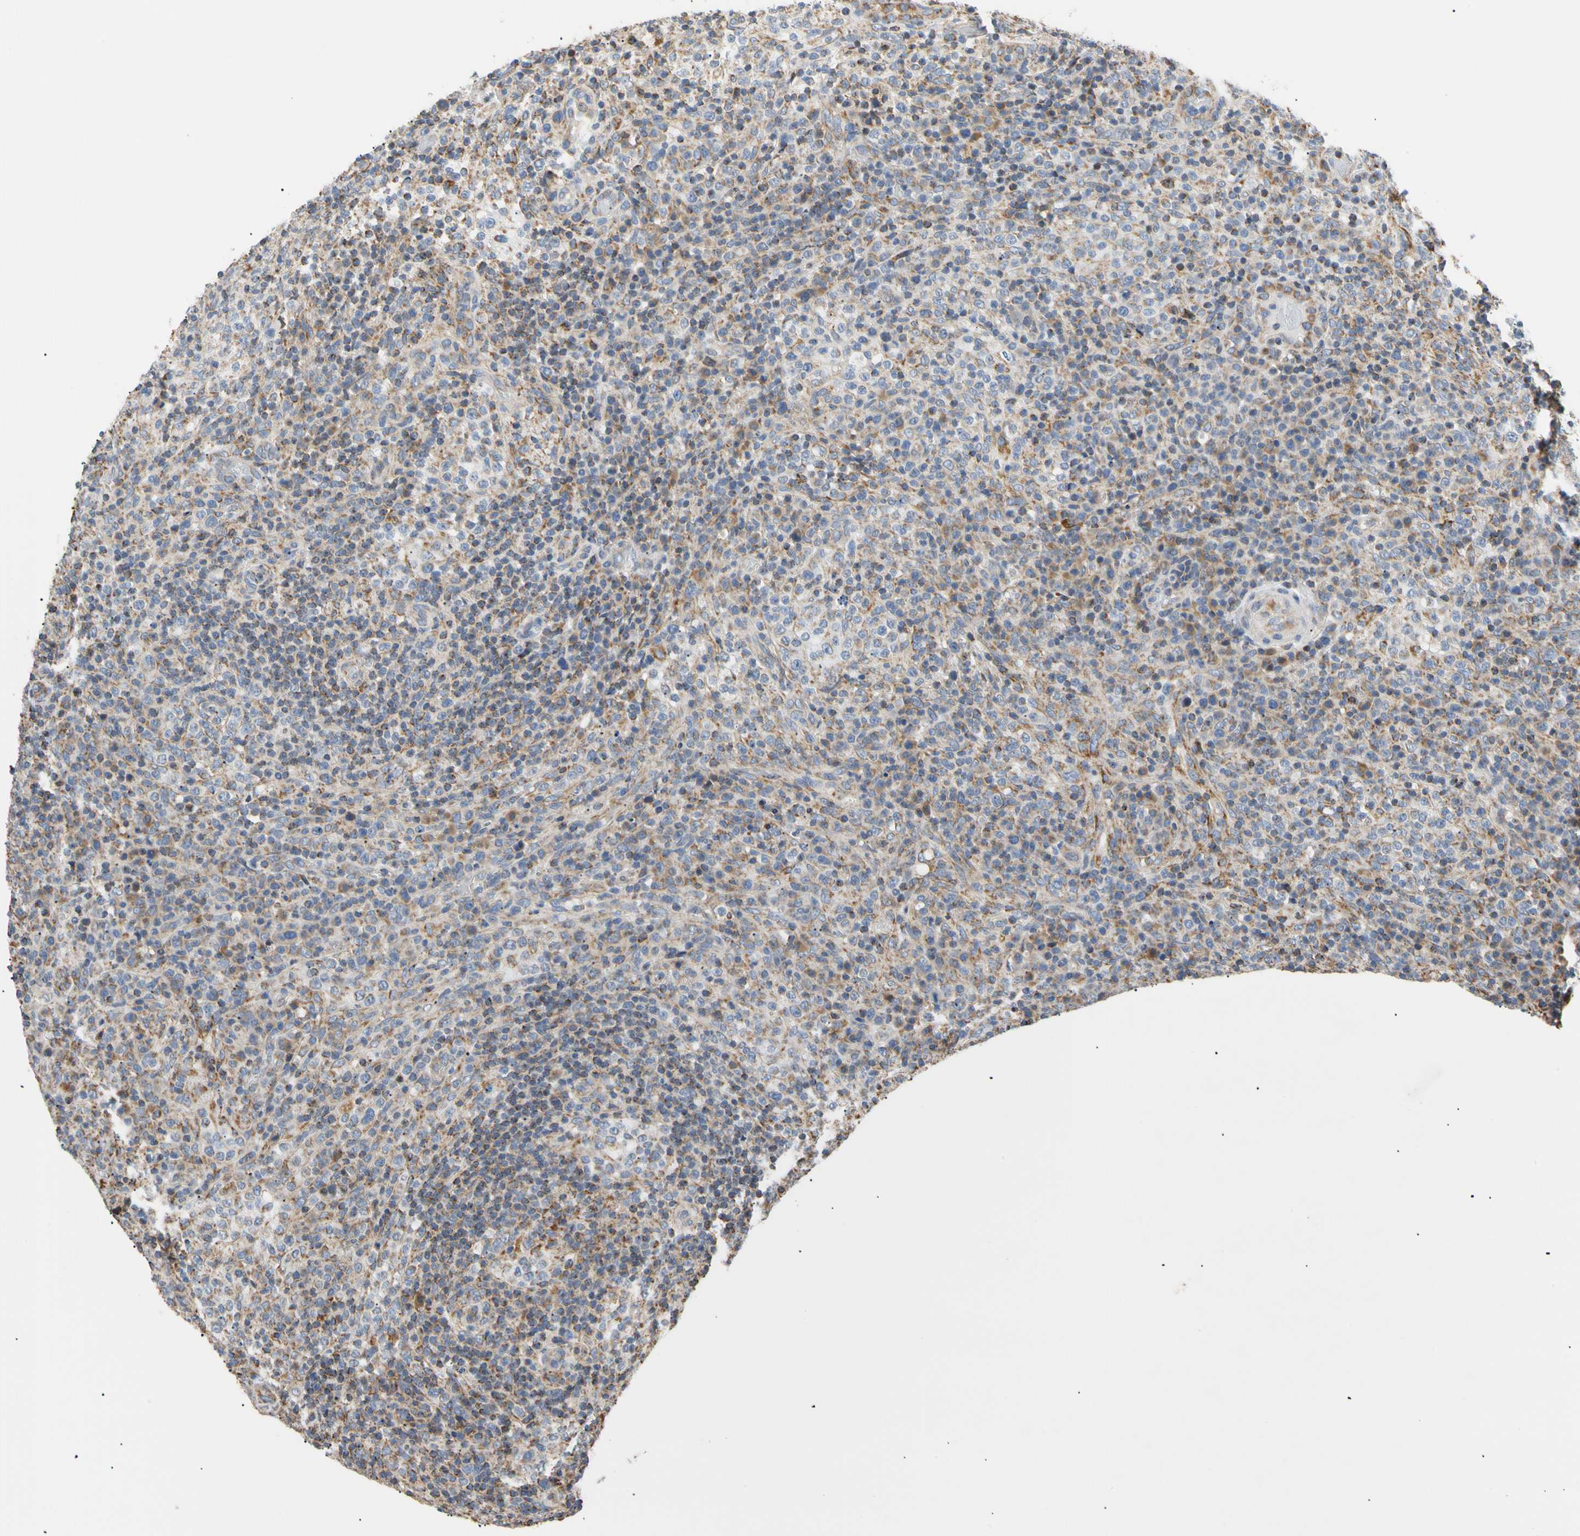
{"staining": {"intensity": "moderate", "quantity": "<25%", "location": "cytoplasmic/membranous"}, "tissue": "lymphoma", "cell_type": "Tumor cells", "image_type": "cancer", "snomed": [{"axis": "morphology", "description": "Malignant lymphoma, non-Hodgkin's type, High grade"}, {"axis": "topography", "description": "Lymph node"}], "caption": "A micrograph showing moderate cytoplasmic/membranous staining in about <25% of tumor cells in lymphoma, as visualized by brown immunohistochemical staining.", "gene": "PLGRKT", "patient": {"sex": "female", "age": 76}}